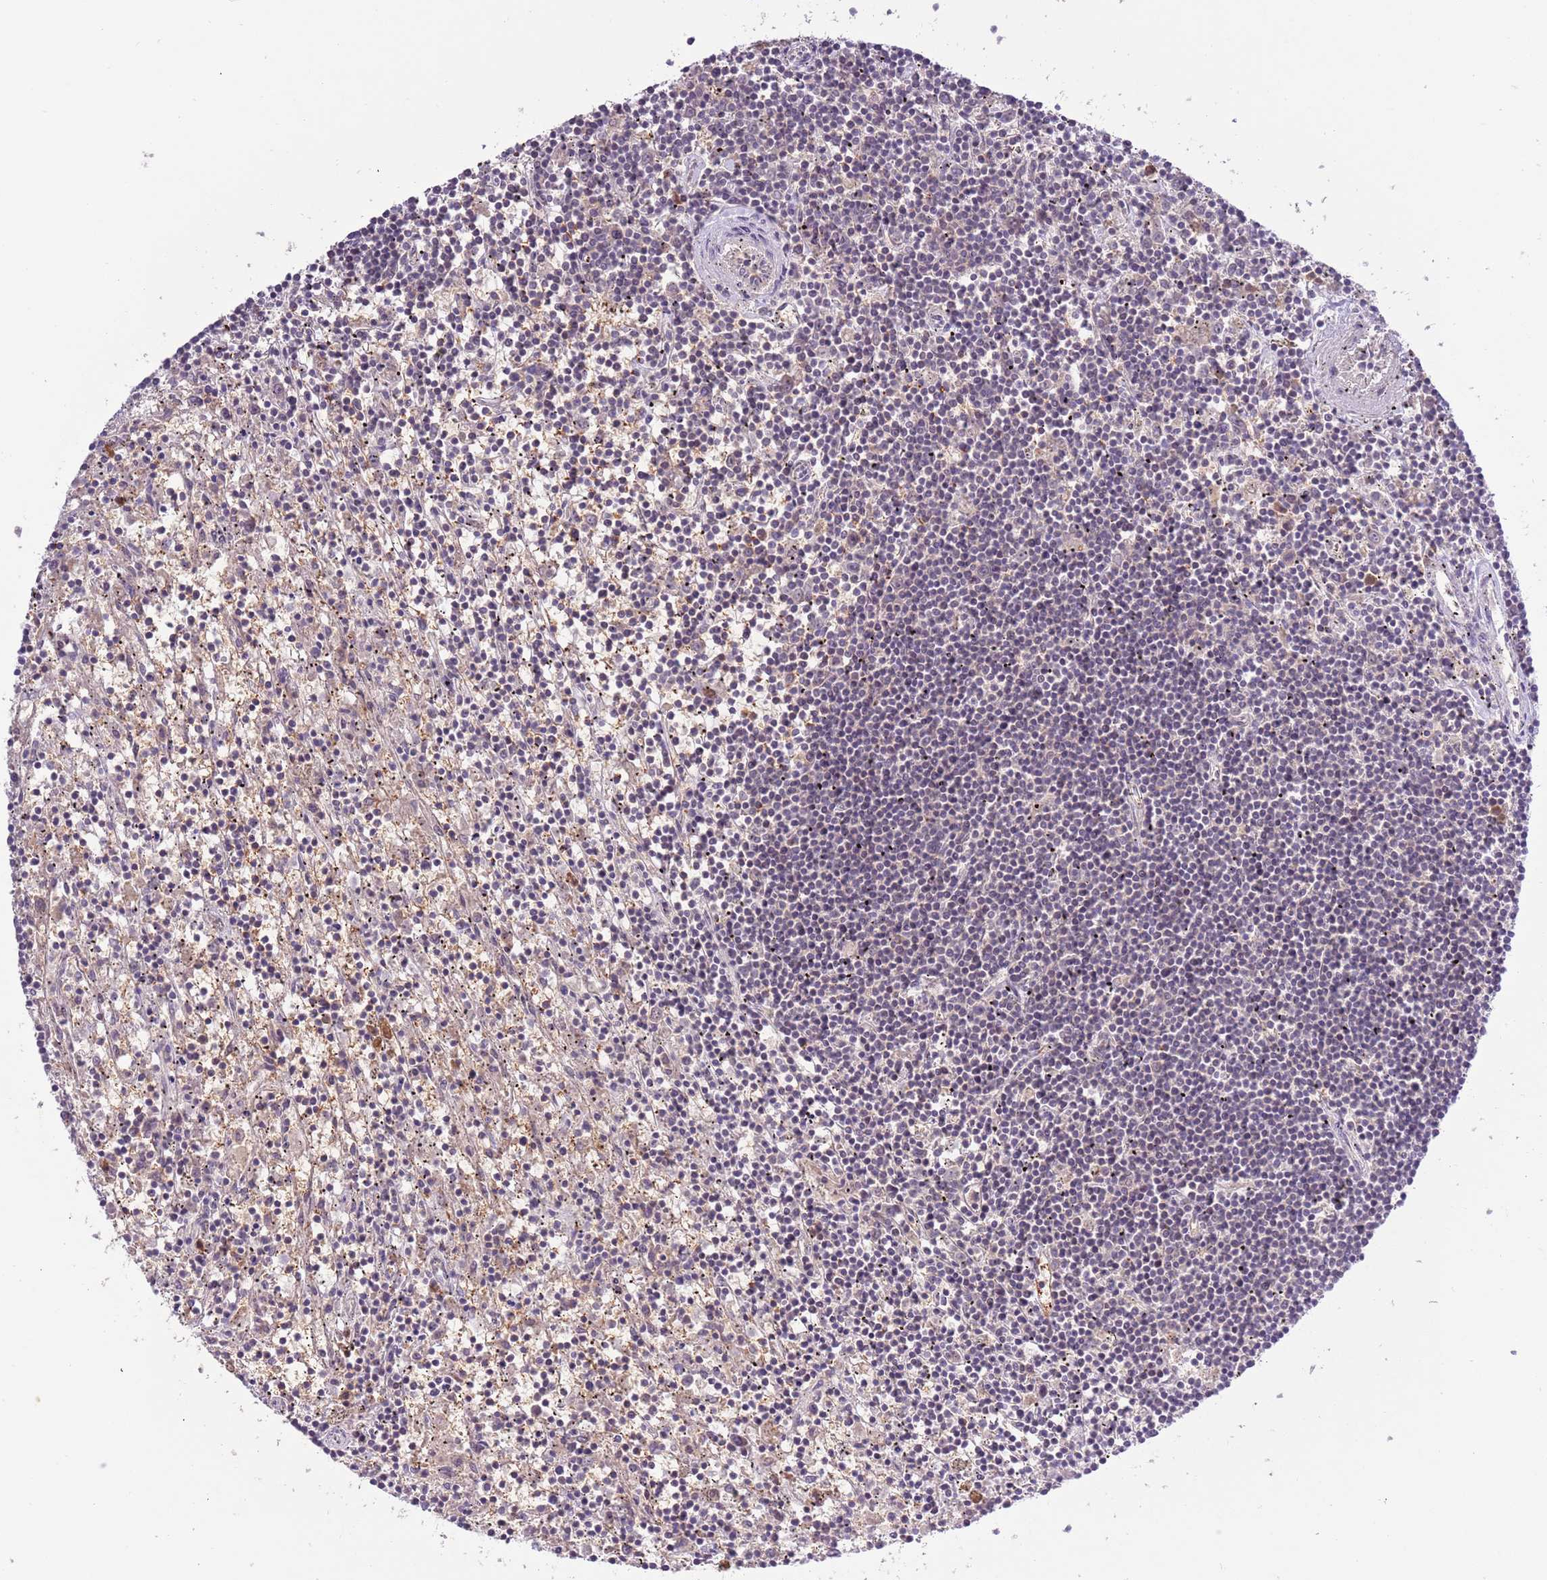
{"staining": {"intensity": "negative", "quantity": "none", "location": "none"}, "tissue": "lymphoma", "cell_type": "Tumor cells", "image_type": "cancer", "snomed": [{"axis": "morphology", "description": "Malignant lymphoma, non-Hodgkin's type, Low grade"}, {"axis": "topography", "description": "Spleen"}], "caption": "The image reveals no staining of tumor cells in low-grade malignant lymphoma, non-Hodgkin's type.", "gene": "SHROOM3", "patient": {"sex": "male", "age": 76}}